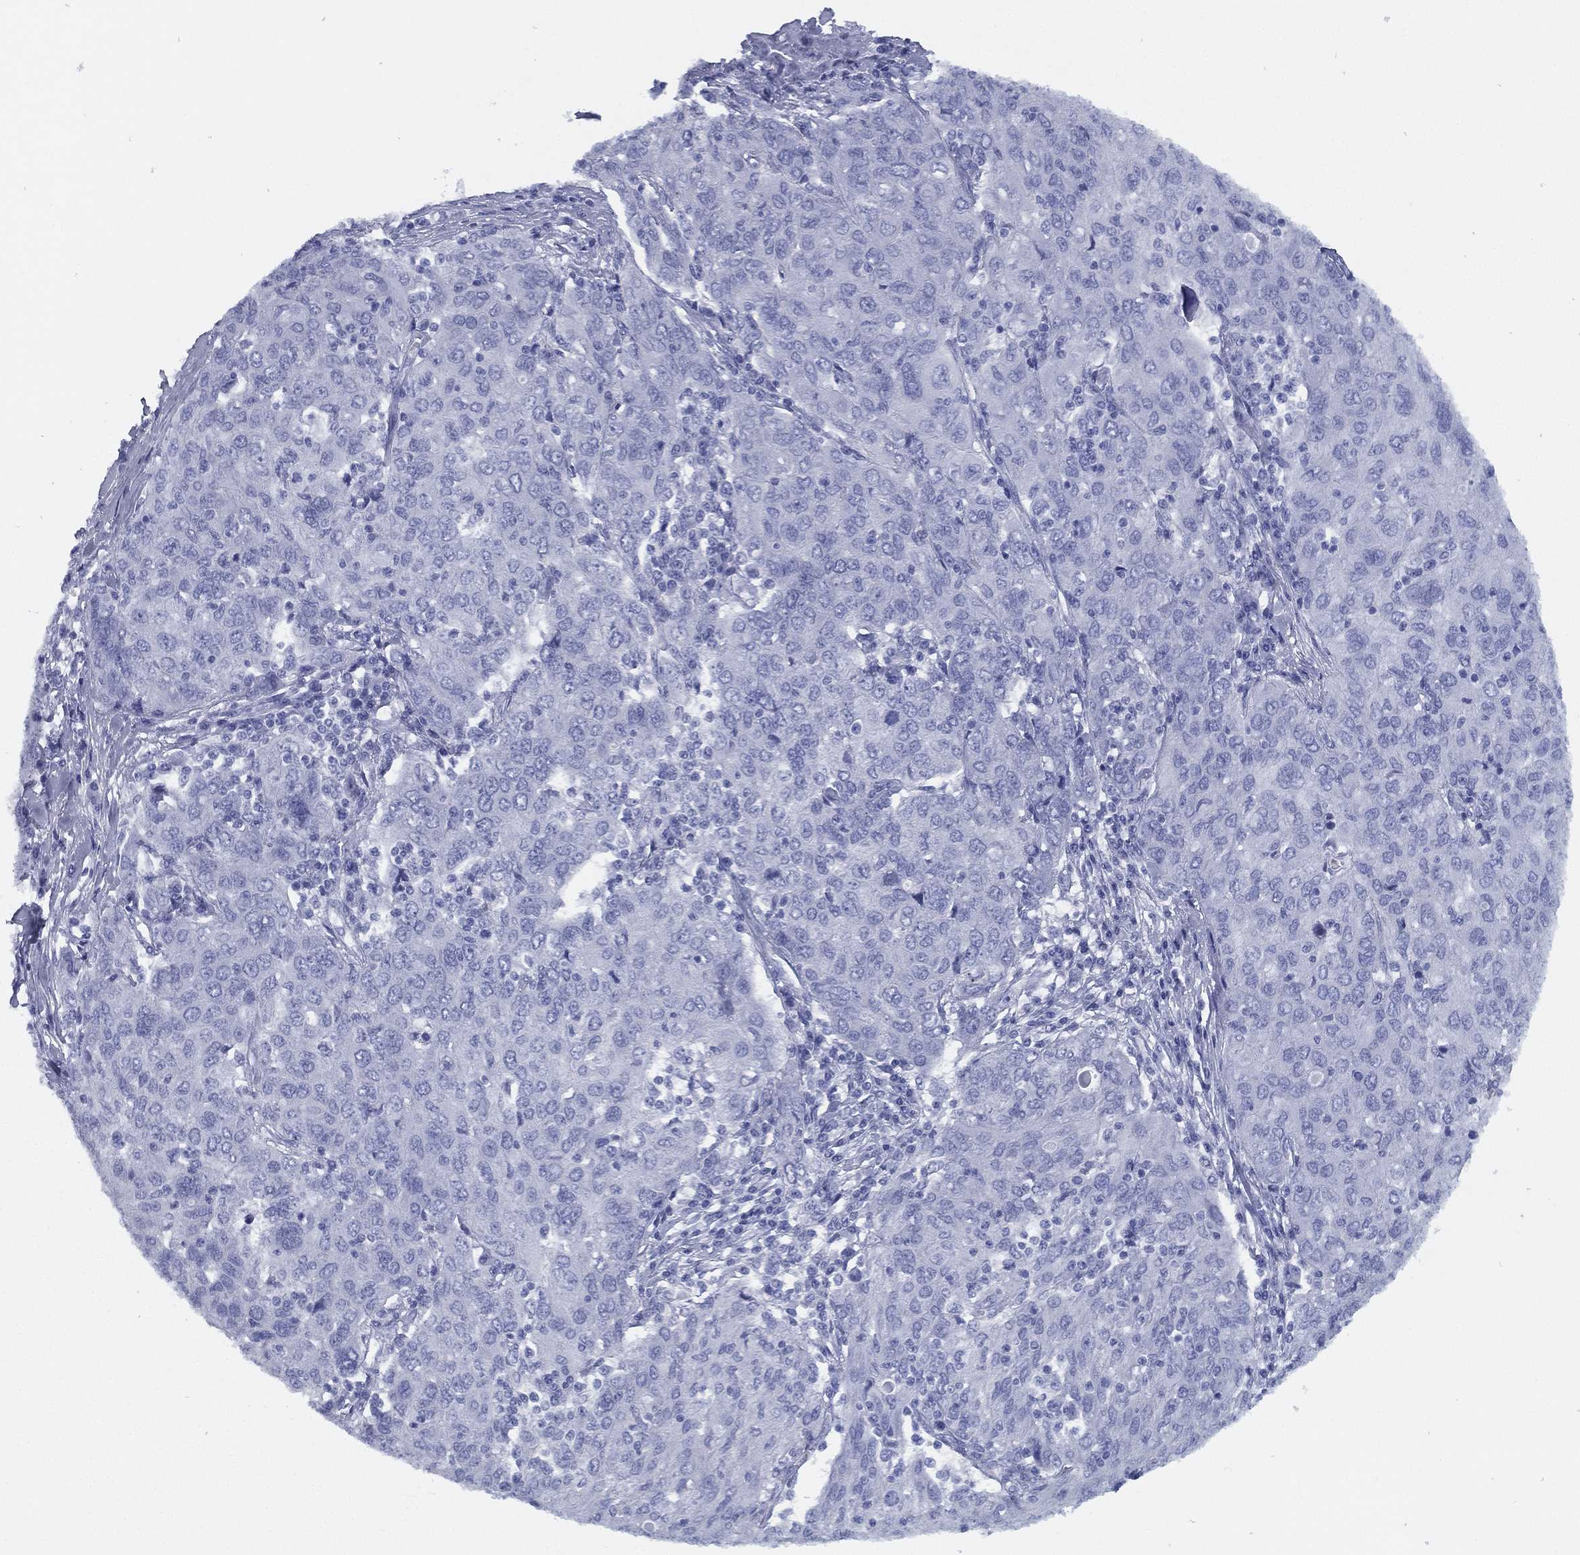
{"staining": {"intensity": "negative", "quantity": "none", "location": "none"}, "tissue": "ovarian cancer", "cell_type": "Tumor cells", "image_type": "cancer", "snomed": [{"axis": "morphology", "description": "Carcinoma, endometroid"}, {"axis": "topography", "description": "Ovary"}], "caption": "Tumor cells are negative for protein expression in human ovarian cancer (endometroid carcinoma).", "gene": "TMEM252", "patient": {"sex": "female", "age": 50}}